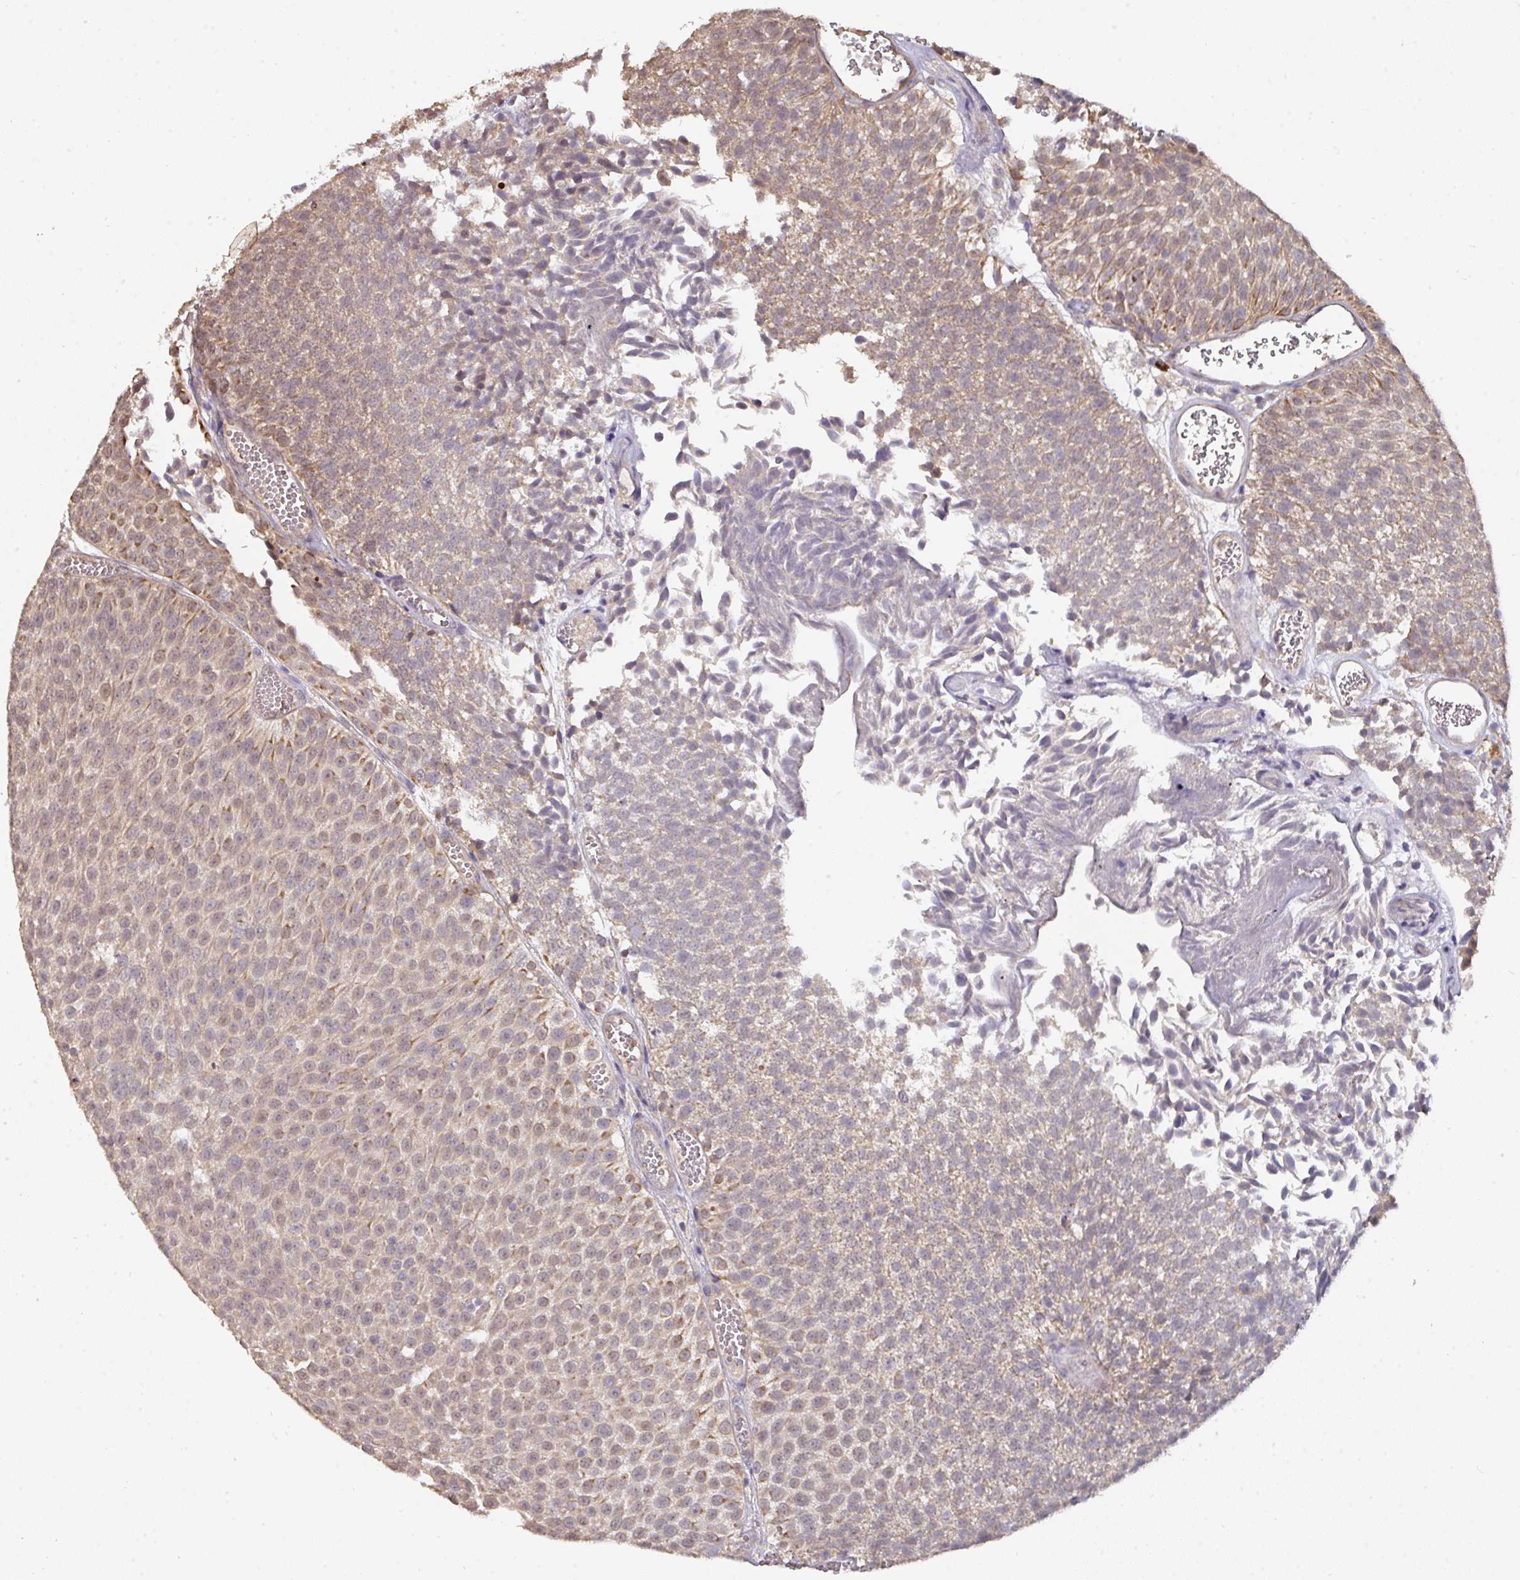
{"staining": {"intensity": "moderate", "quantity": "25%-75%", "location": "cytoplasmic/membranous"}, "tissue": "urothelial cancer", "cell_type": "Tumor cells", "image_type": "cancer", "snomed": [{"axis": "morphology", "description": "Urothelial carcinoma, Low grade"}, {"axis": "topography", "description": "Urinary bladder"}], "caption": "Low-grade urothelial carcinoma was stained to show a protein in brown. There is medium levels of moderate cytoplasmic/membranous expression in approximately 25%-75% of tumor cells.", "gene": "ACVR2B", "patient": {"sex": "female", "age": 79}}